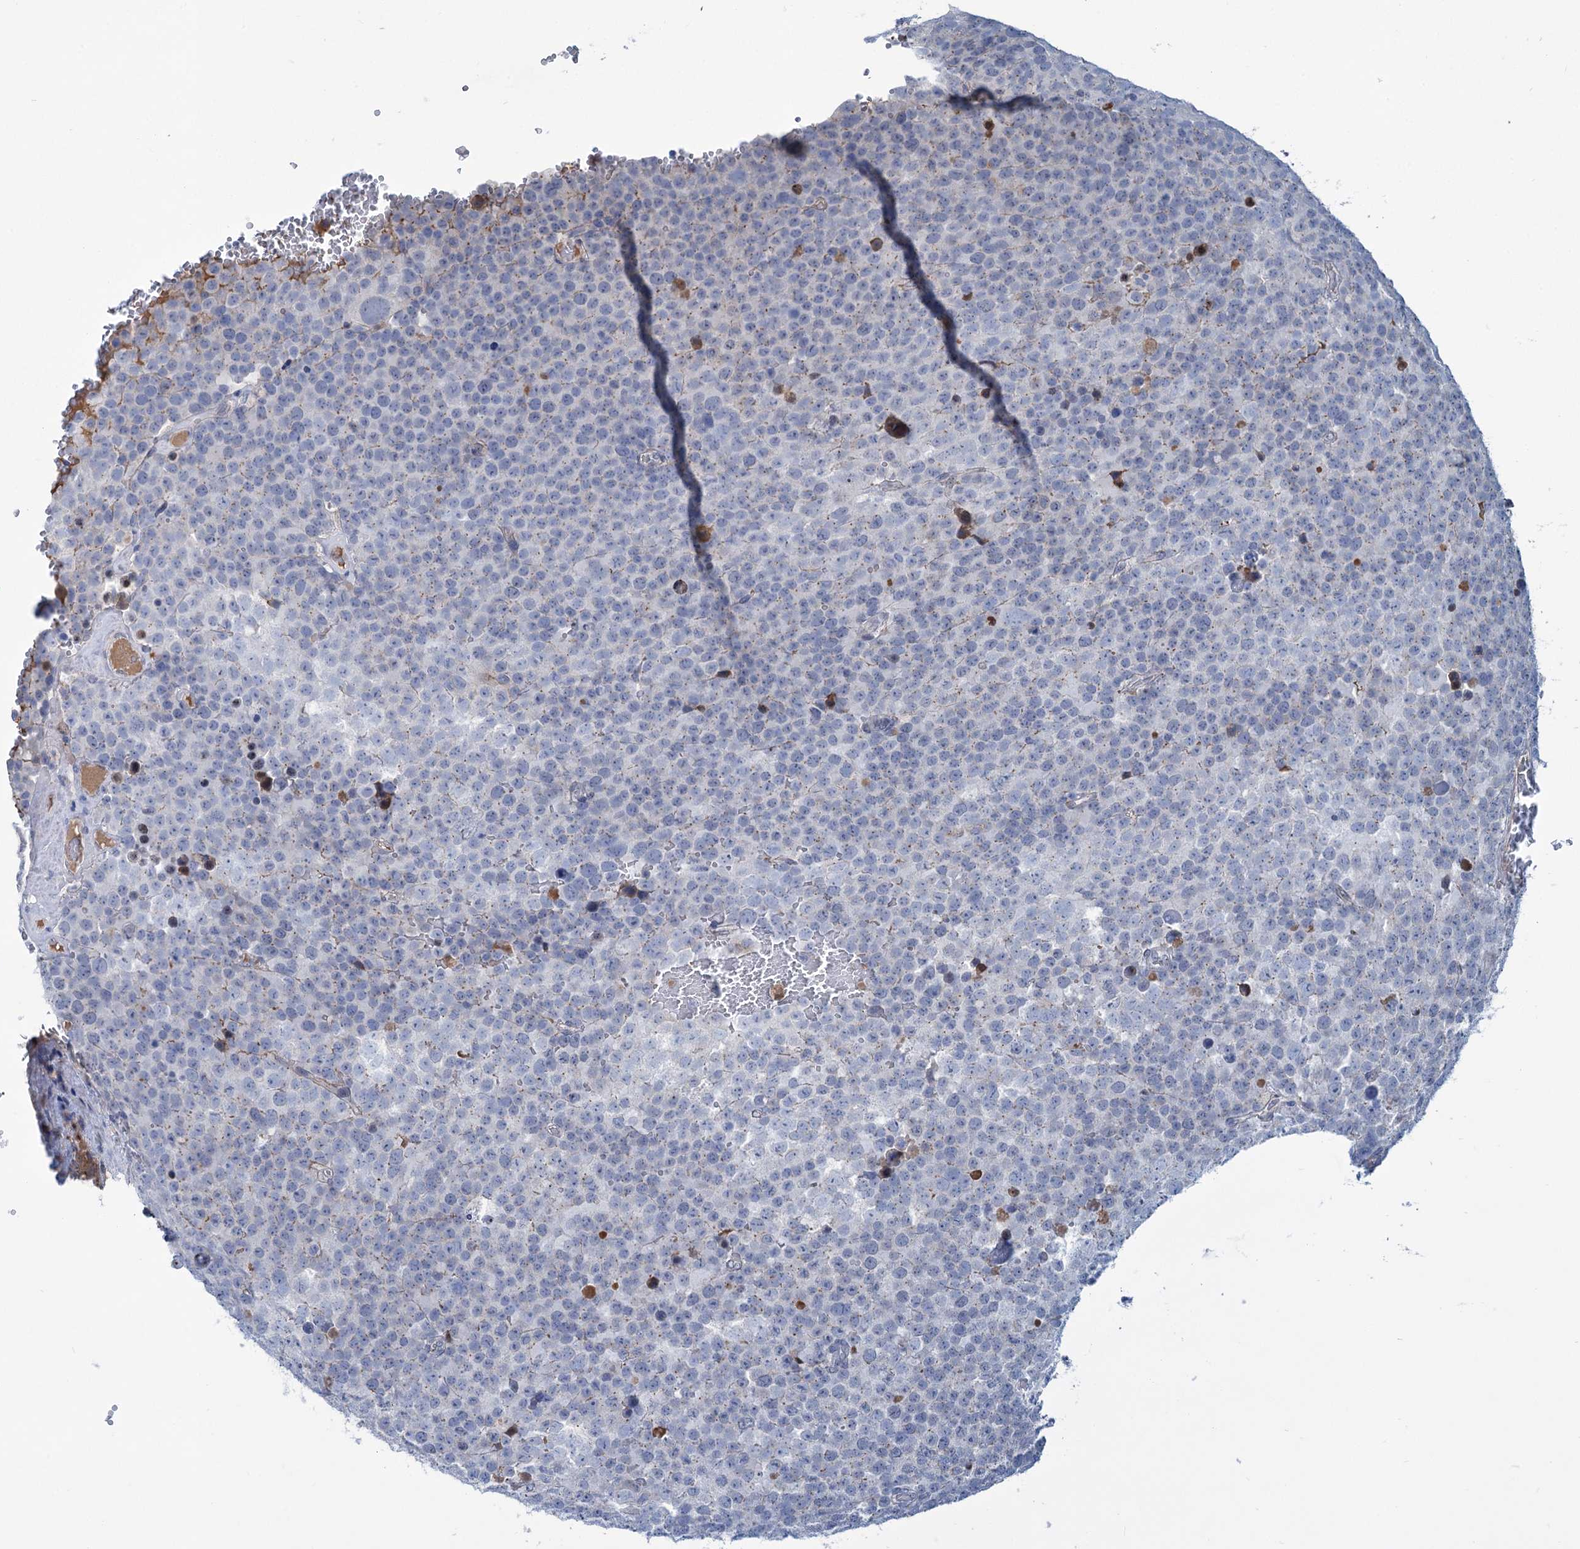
{"staining": {"intensity": "negative", "quantity": "none", "location": "none"}, "tissue": "testis cancer", "cell_type": "Tumor cells", "image_type": "cancer", "snomed": [{"axis": "morphology", "description": "Seminoma, NOS"}, {"axis": "topography", "description": "Testis"}], "caption": "This micrograph is of seminoma (testis) stained with immunohistochemistry to label a protein in brown with the nuclei are counter-stained blue. There is no positivity in tumor cells.", "gene": "LPIN1", "patient": {"sex": "male", "age": 71}}